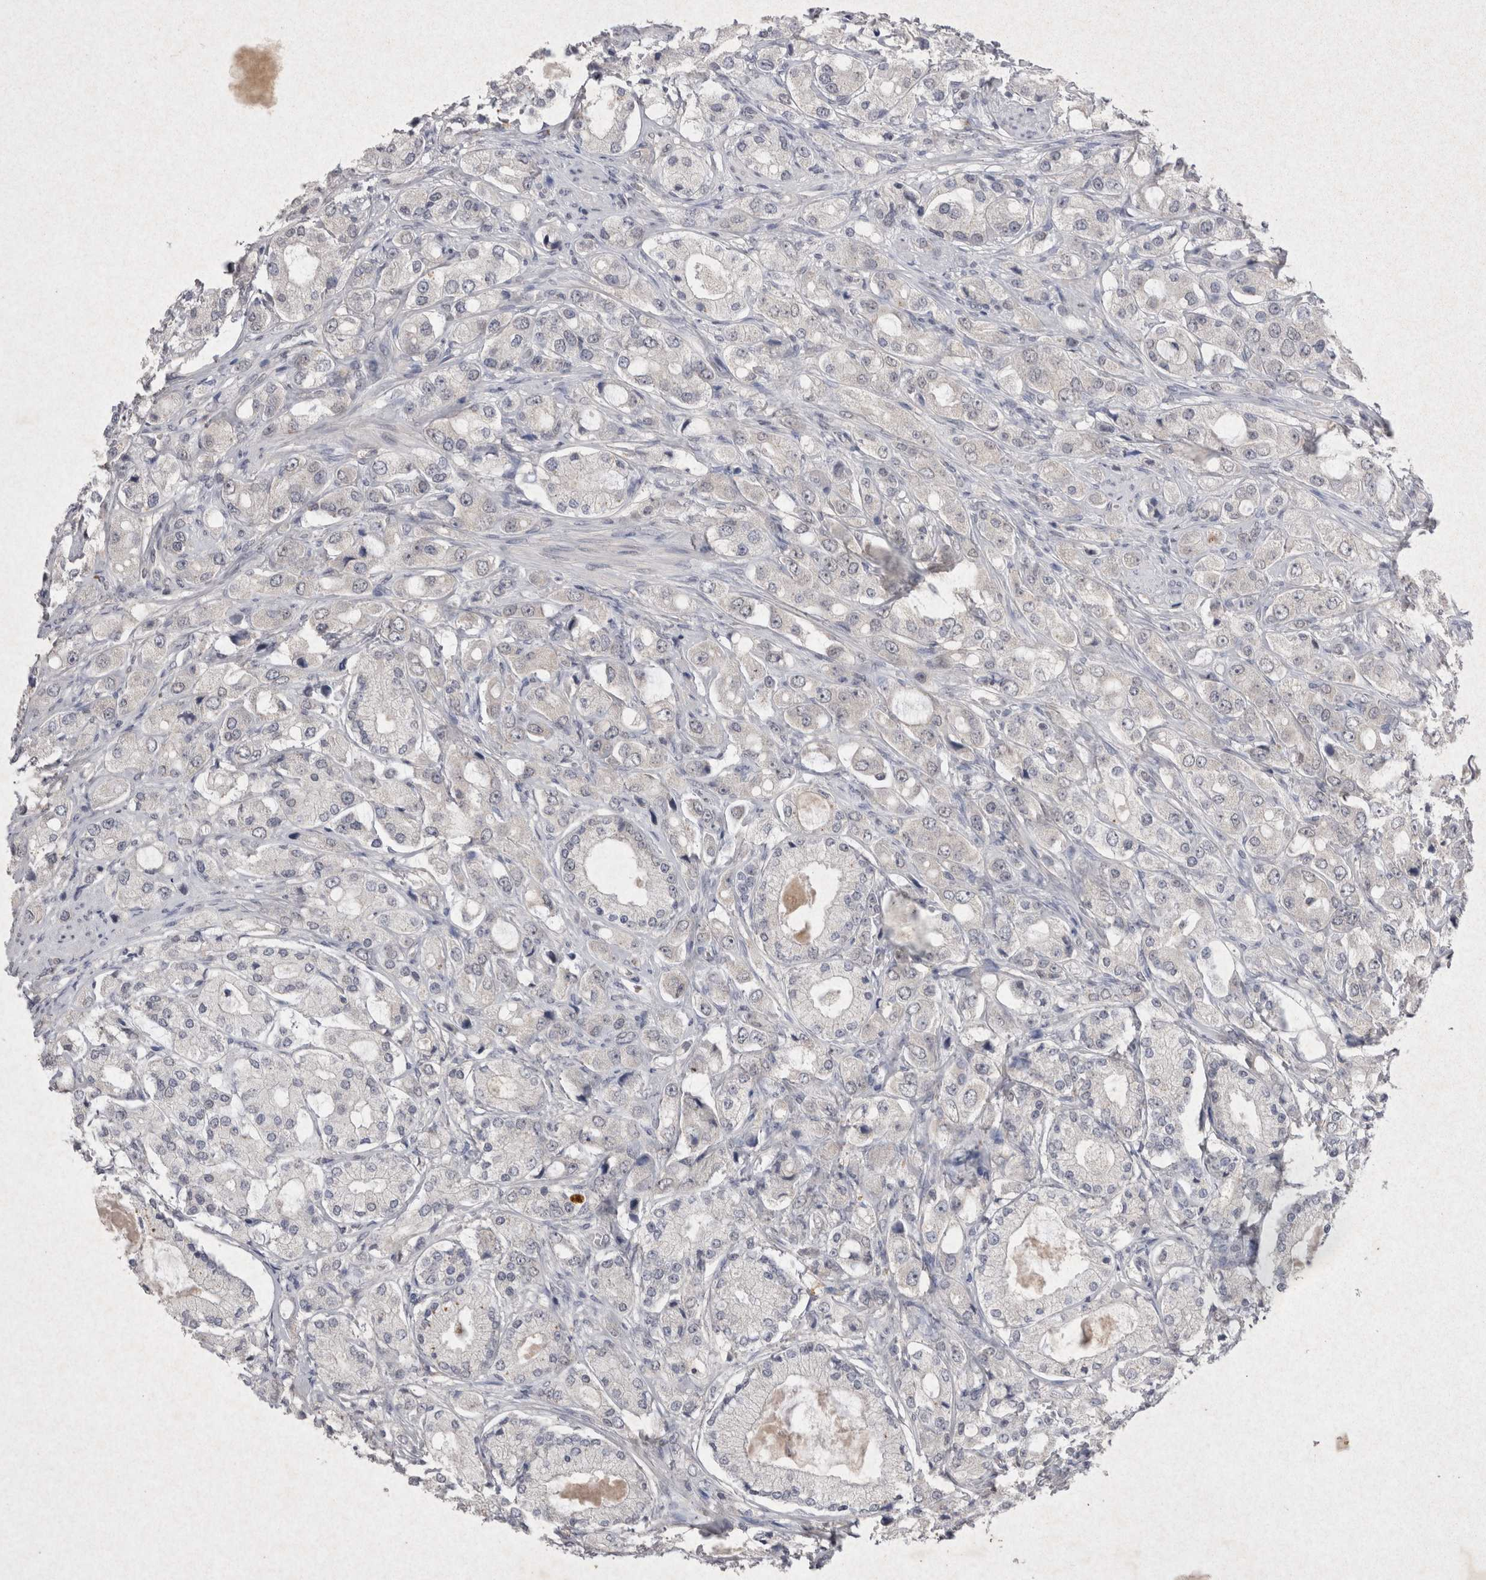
{"staining": {"intensity": "negative", "quantity": "none", "location": "none"}, "tissue": "prostate cancer", "cell_type": "Tumor cells", "image_type": "cancer", "snomed": [{"axis": "morphology", "description": "Adenocarcinoma, High grade"}, {"axis": "topography", "description": "Prostate"}], "caption": "The photomicrograph demonstrates no staining of tumor cells in prostate cancer (adenocarcinoma (high-grade)).", "gene": "LYVE1", "patient": {"sex": "male", "age": 65}}